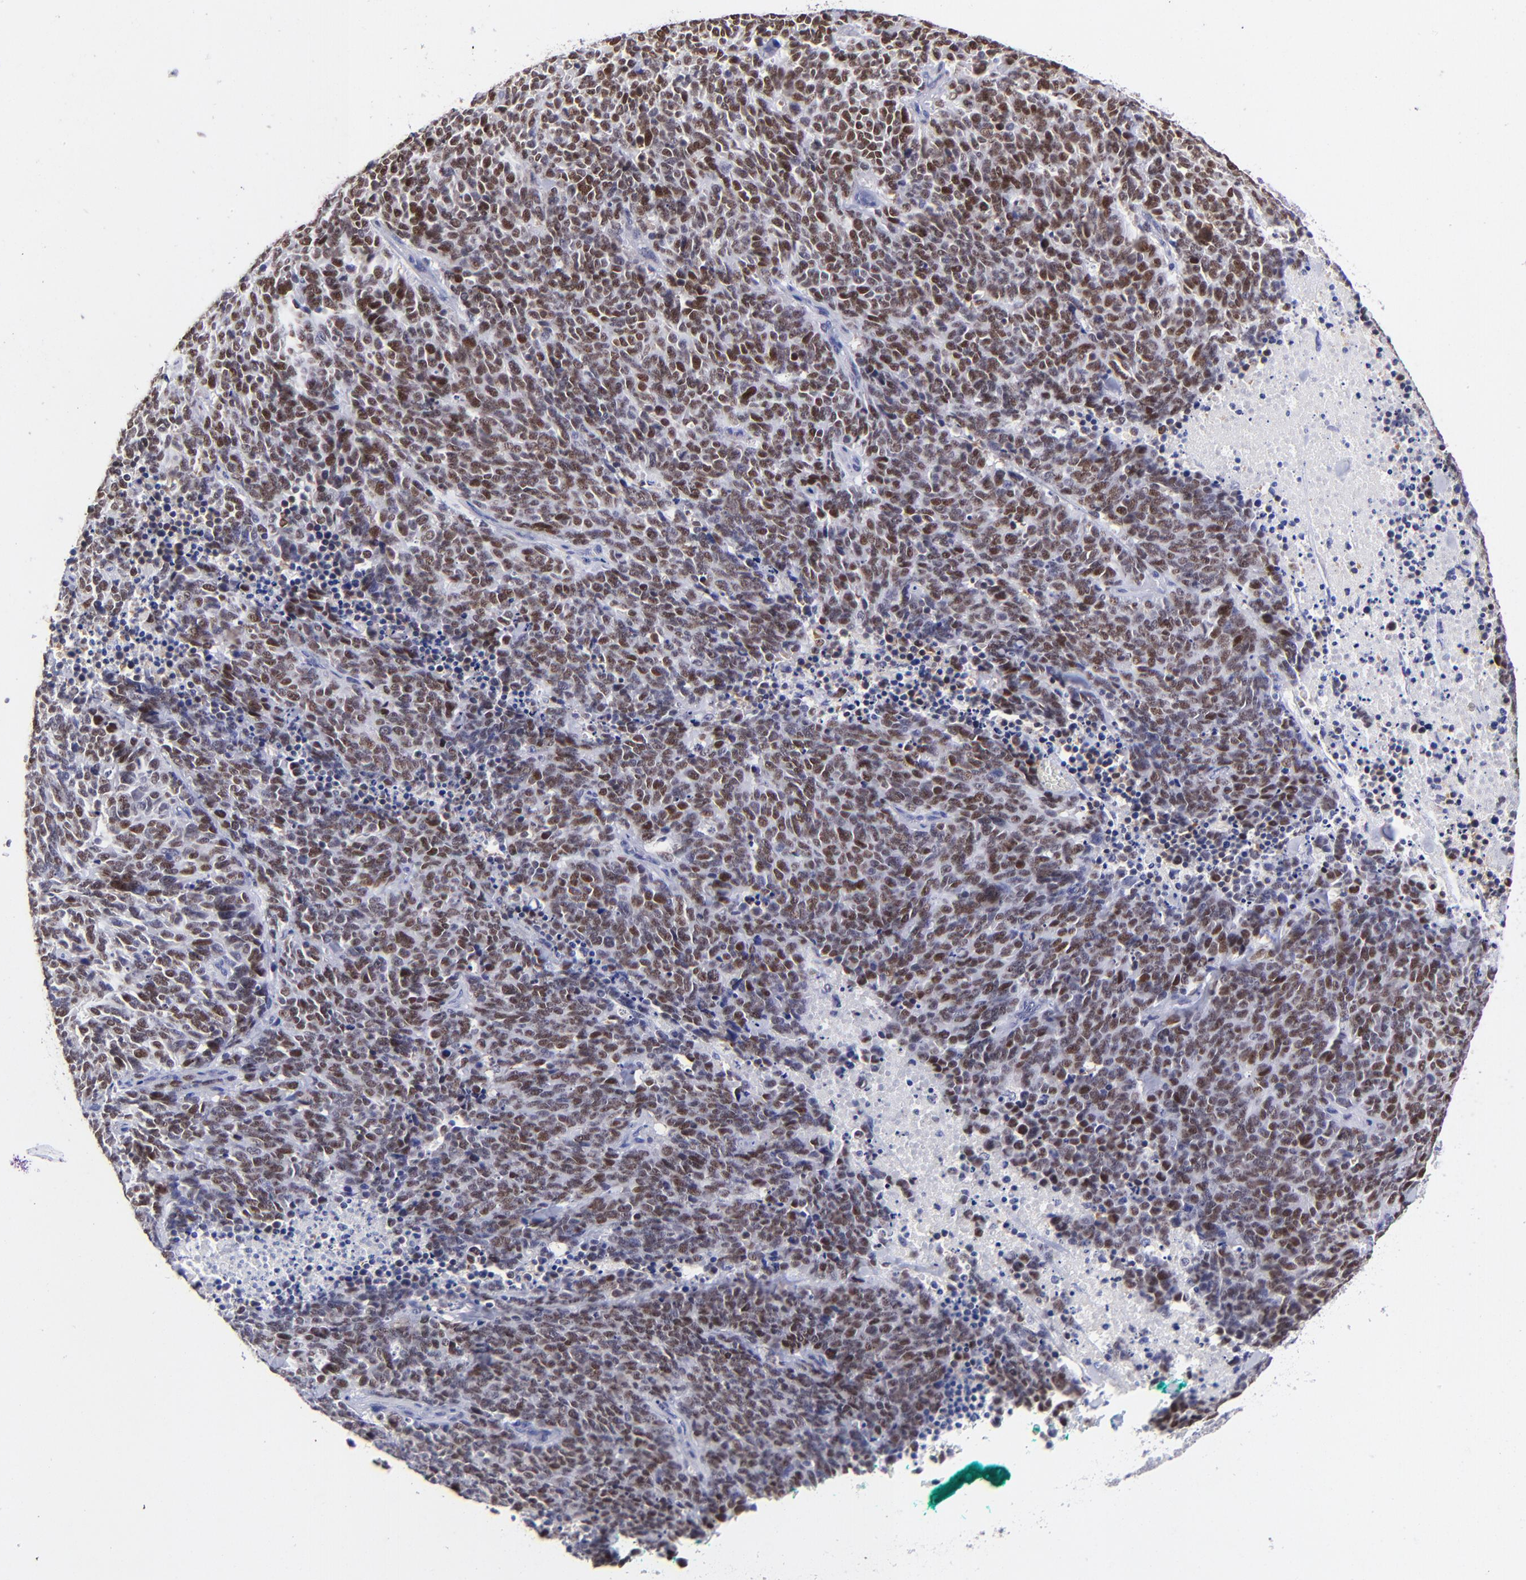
{"staining": {"intensity": "moderate", "quantity": ">75%", "location": "nuclear"}, "tissue": "lung cancer", "cell_type": "Tumor cells", "image_type": "cancer", "snomed": [{"axis": "morphology", "description": "Neoplasm, malignant, NOS"}, {"axis": "topography", "description": "Lung"}], "caption": "Immunohistochemical staining of human lung cancer reveals moderate nuclear protein expression in approximately >75% of tumor cells. (DAB IHC with brightfield microscopy, high magnification).", "gene": "DNMT1", "patient": {"sex": "female", "age": 58}}